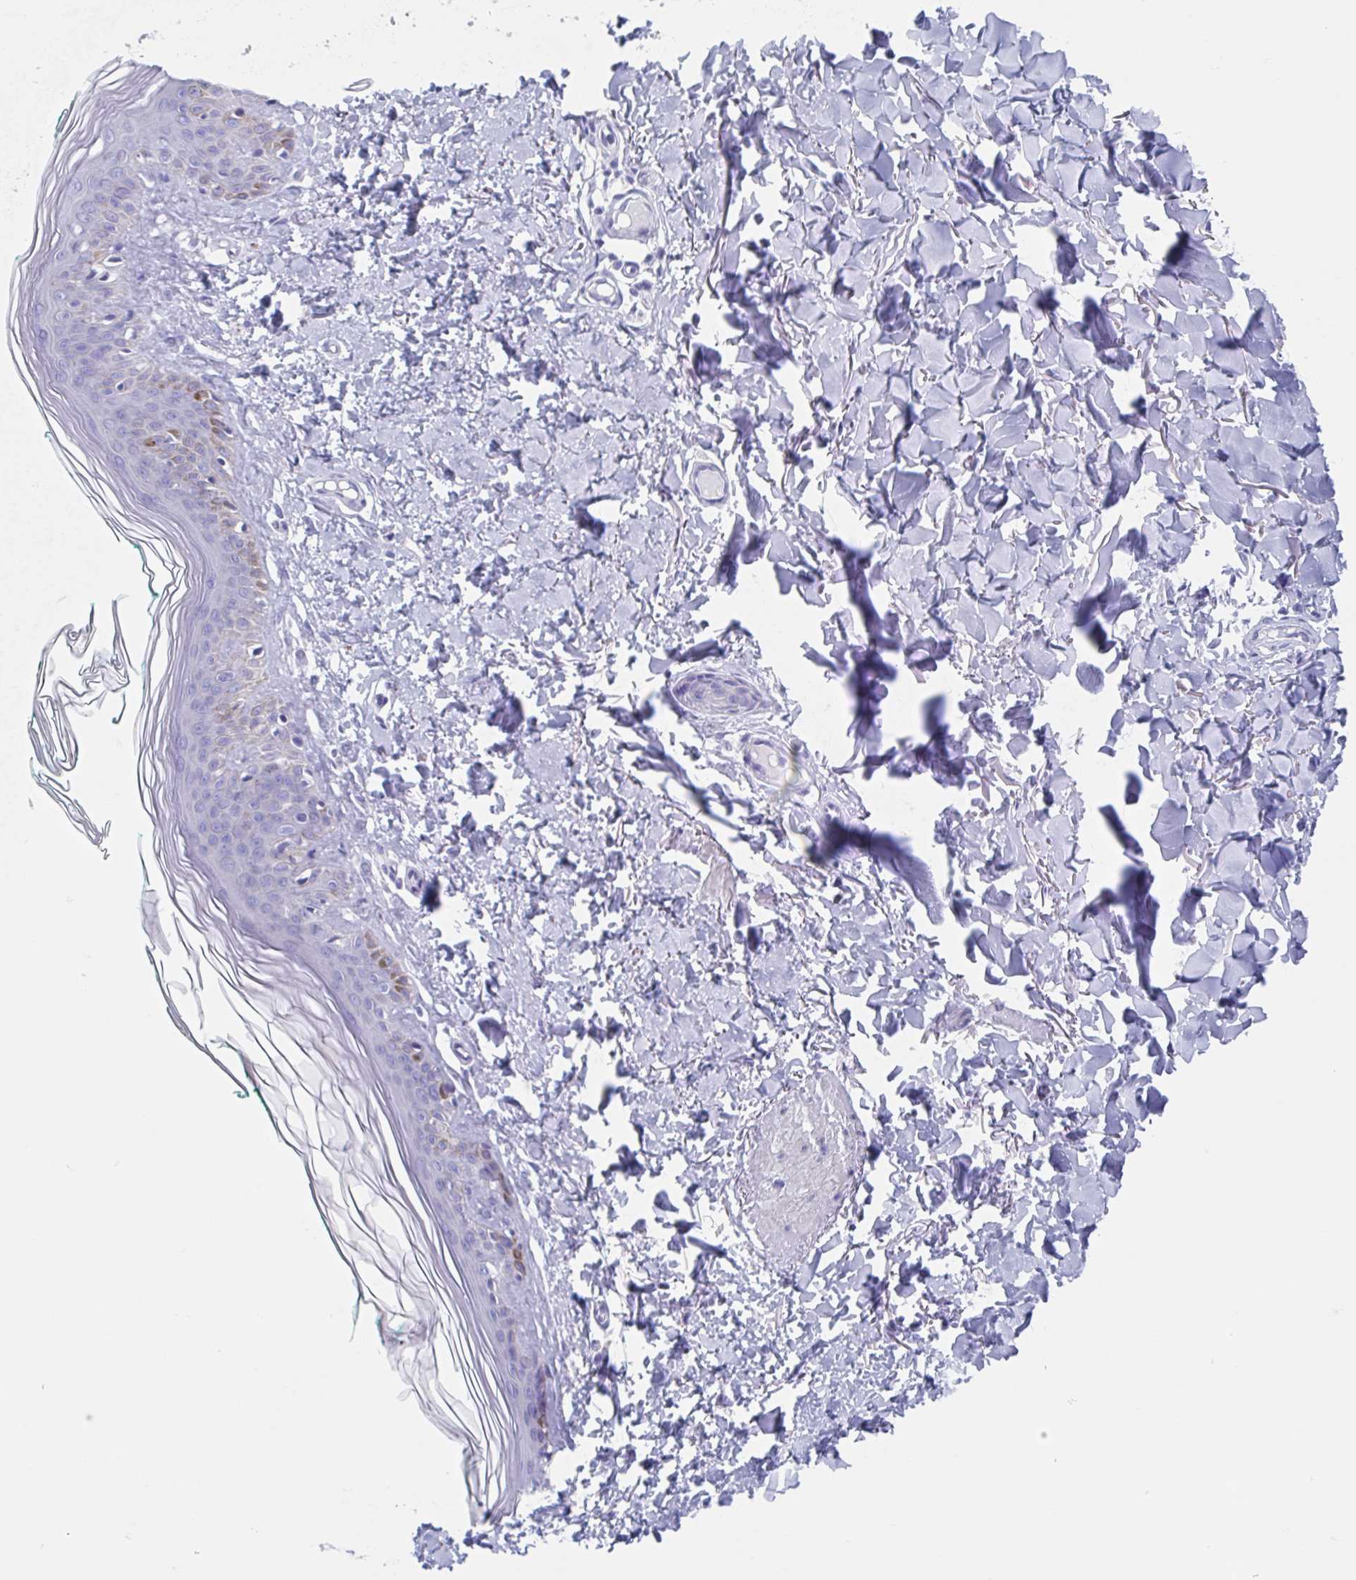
{"staining": {"intensity": "negative", "quantity": "none", "location": "none"}, "tissue": "skin", "cell_type": "Fibroblasts", "image_type": "normal", "snomed": [{"axis": "morphology", "description": "Normal tissue, NOS"}, {"axis": "topography", "description": "Skin"}, {"axis": "topography", "description": "Peripheral nerve tissue"}], "caption": "The photomicrograph shows no staining of fibroblasts in benign skin. (Stains: DAB (3,3'-diaminobenzidine) immunohistochemistry with hematoxylin counter stain, Microscopy: brightfield microscopy at high magnification).", "gene": "SHCBP1L", "patient": {"sex": "female", "age": 45}}